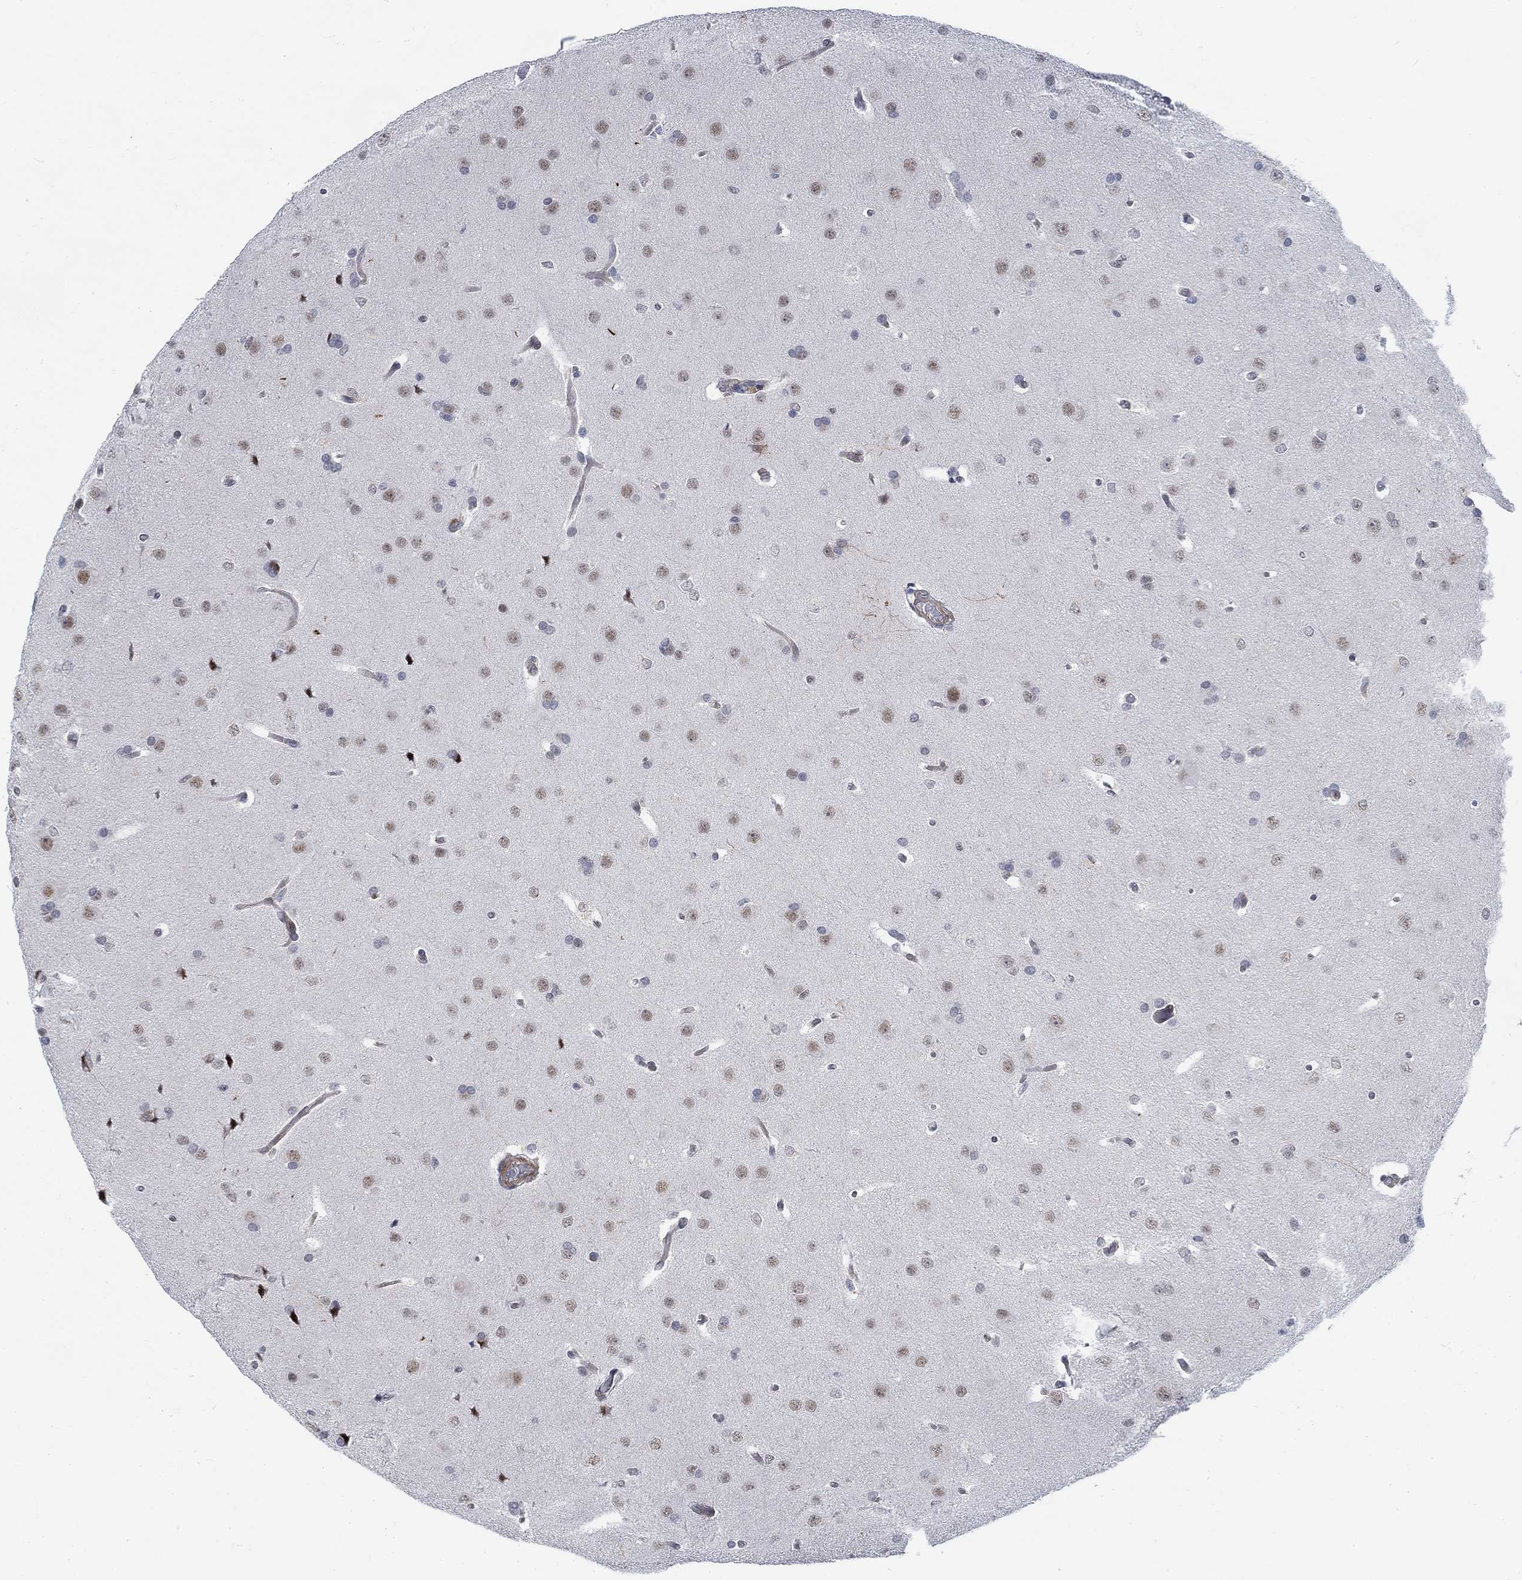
{"staining": {"intensity": "negative", "quantity": "none", "location": "none"}, "tissue": "glioma", "cell_type": "Tumor cells", "image_type": "cancer", "snomed": [{"axis": "morphology", "description": "Glioma, malignant, Low grade"}, {"axis": "topography", "description": "Brain"}], "caption": "This is a micrograph of IHC staining of low-grade glioma (malignant), which shows no expression in tumor cells. (Immunohistochemistry, brightfield microscopy, high magnification).", "gene": "KCNH8", "patient": {"sex": "female", "age": 32}}